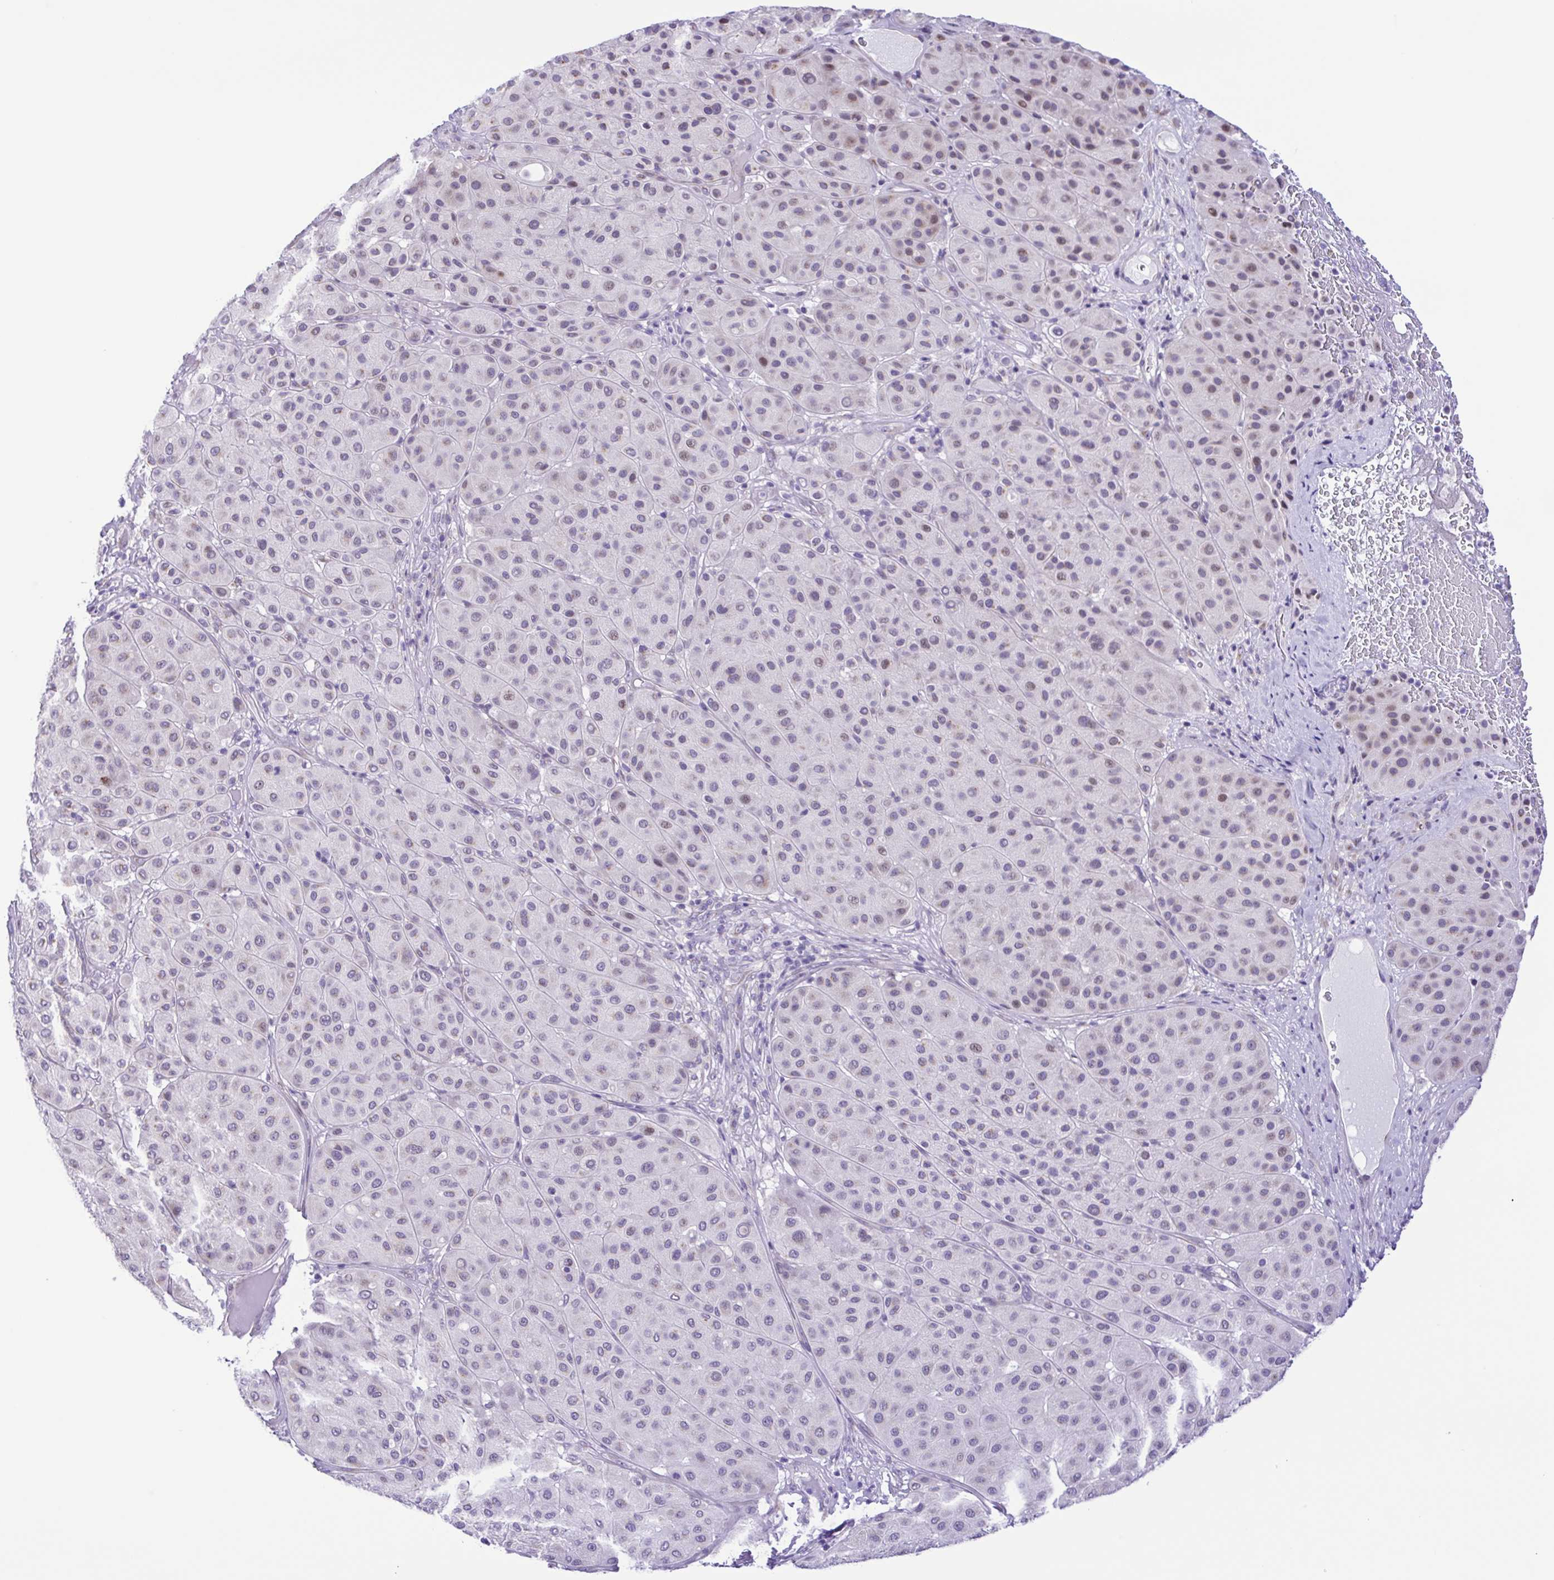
{"staining": {"intensity": "weak", "quantity": "<25%", "location": "nuclear"}, "tissue": "melanoma", "cell_type": "Tumor cells", "image_type": "cancer", "snomed": [{"axis": "morphology", "description": "Malignant melanoma, Metastatic site"}, {"axis": "topography", "description": "Smooth muscle"}], "caption": "Immunohistochemistry (IHC) of malignant melanoma (metastatic site) shows no positivity in tumor cells.", "gene": "TGM3", "patient": {"sex": "male", "age": 41}}